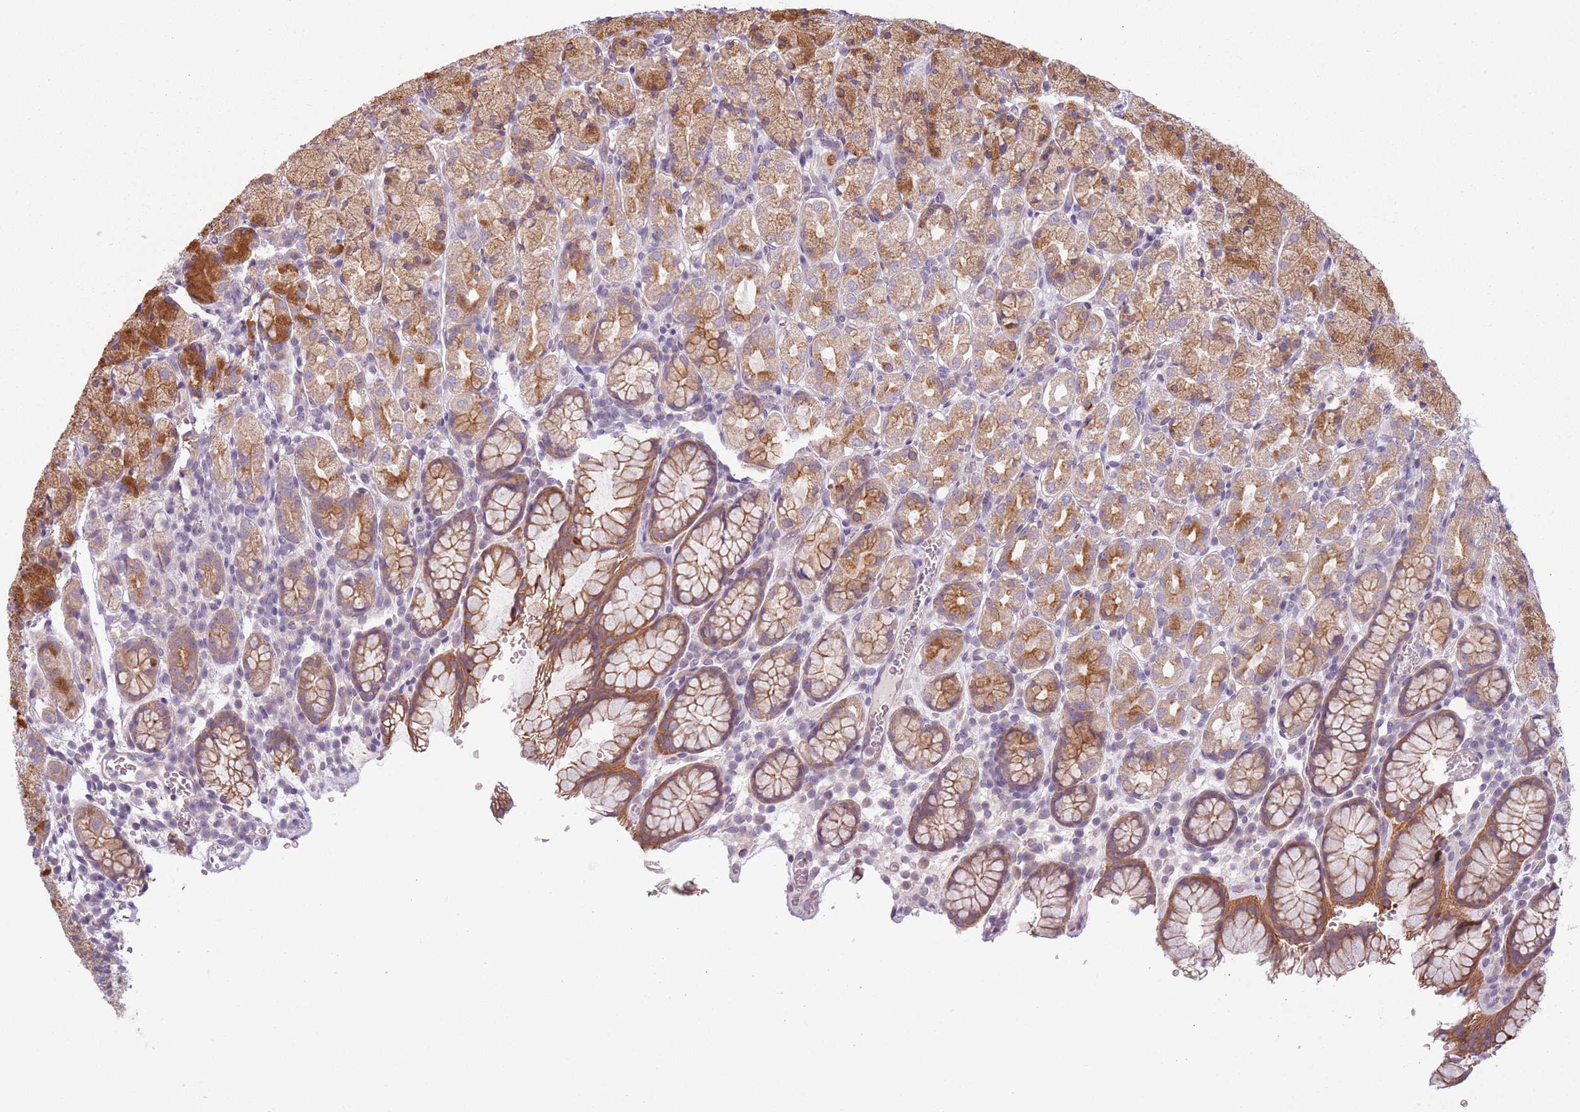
{"staining": {"intensity": "moderate", "quantity": ">75%", "location": "cytoplasmic/membranous"}, "tissue": "stomach", "cell_type": "Glandular cells", "image_type": "normal", "snomed": [{"axis": "morphology", "description": "Normal tissue, NOS"}, {"axis": "topography", "description": "Stomach, upper"}, {"axis": "topography", "description": "Stomach"}], "caption": "About >75% of glandular cells in normal stomach show moderate cytoplasmic/membranous protein staining as visualized by brown immunohistochemical staining.", "gene": "TLCD2", "patient": {"sex": "male", "age": 62}}